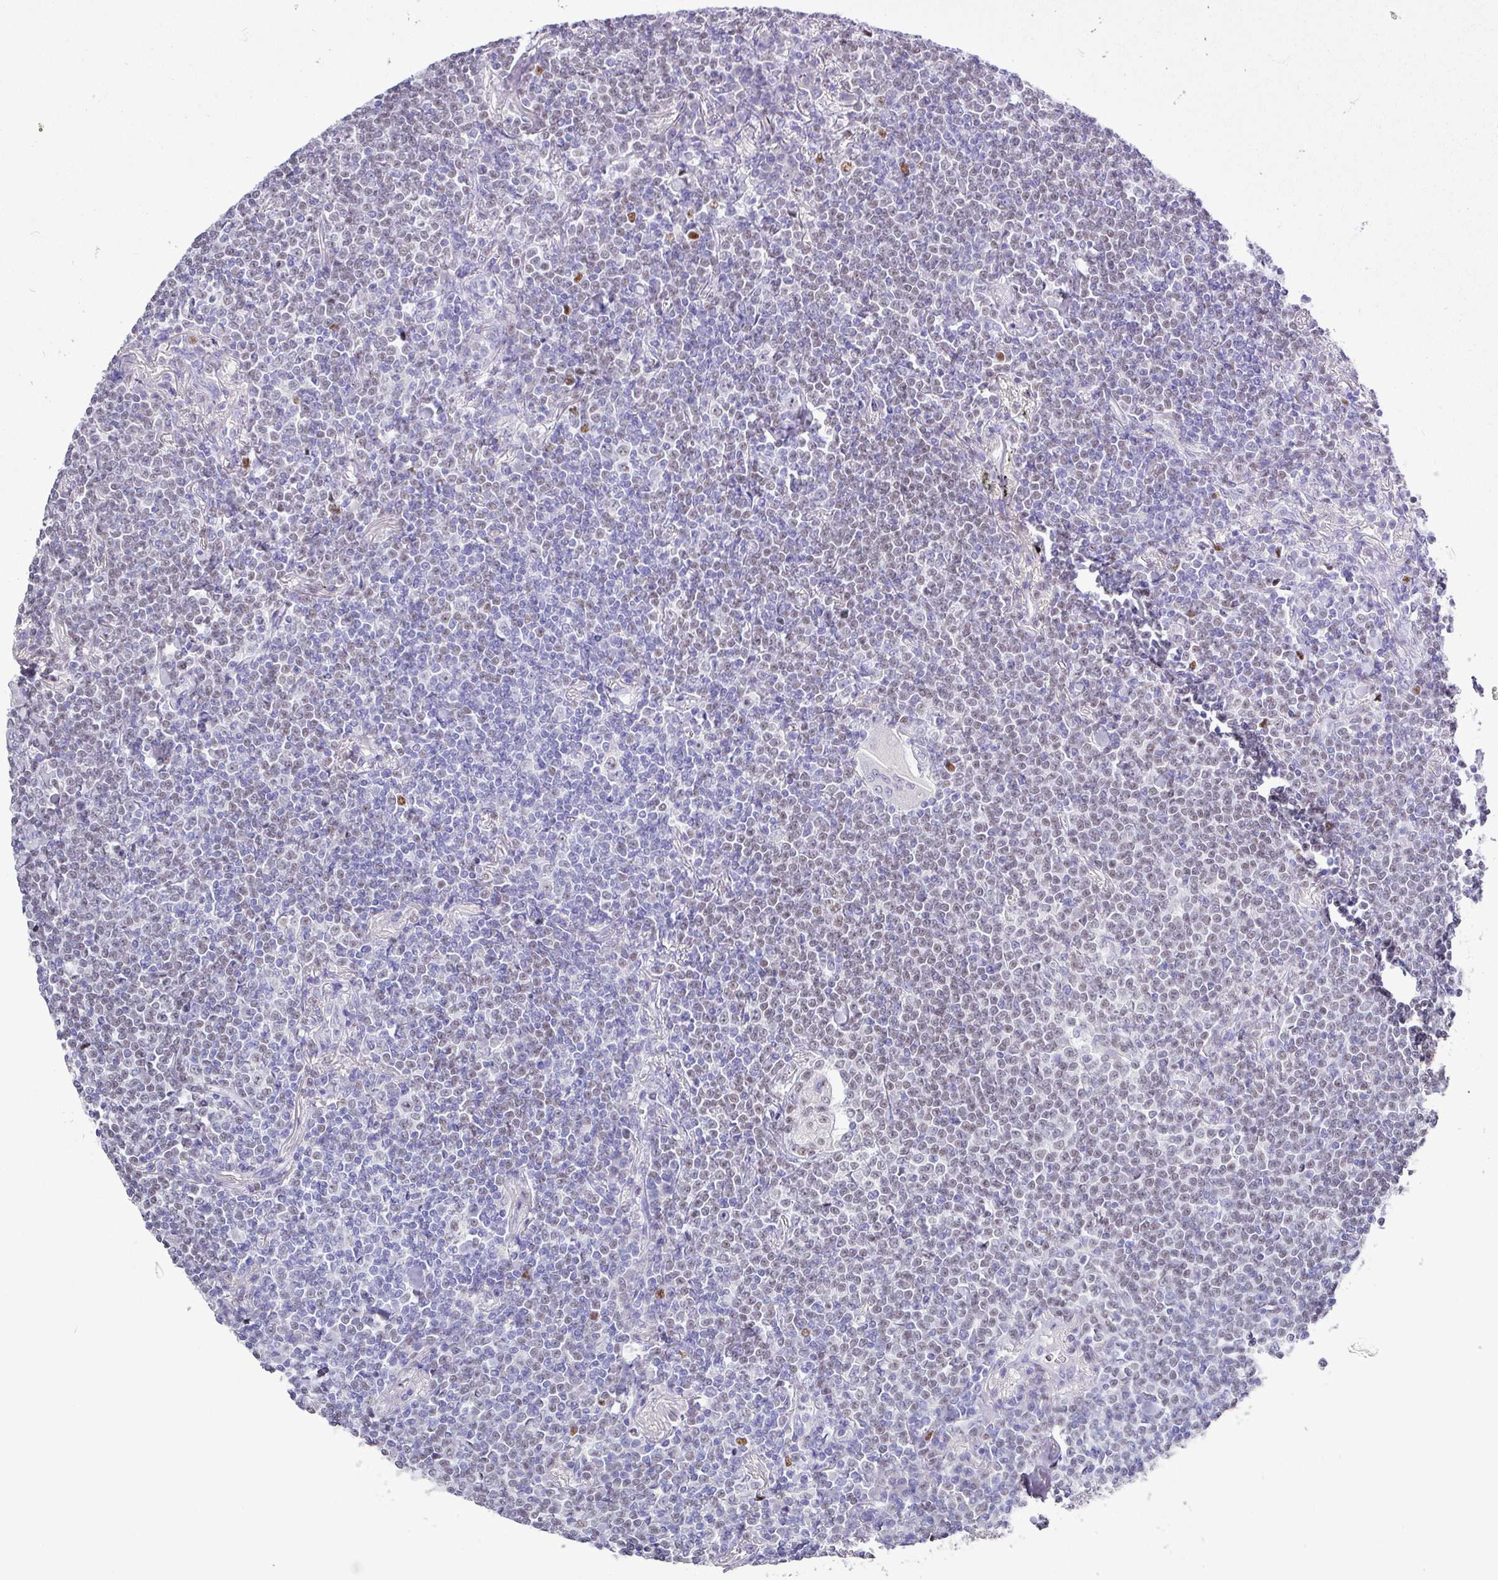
{"staining": {"intensity": "negative", "quantity": "none", "location": "none"}, "tissue": "lymphoma", "cell_type": "Tumor cells", "image_type": "cancer", "snomed": [{"axis": "morphology", "description": "Malignant lymphoma, non-Hodgkin's type, Low grade"}, {"axis": "topography", "description": "Lung"}], "caption": "Tumor cells show no significant positivity in lymphoma.", "gene": "BCL11A", "patient": {"sex": "female", "age": 71}}